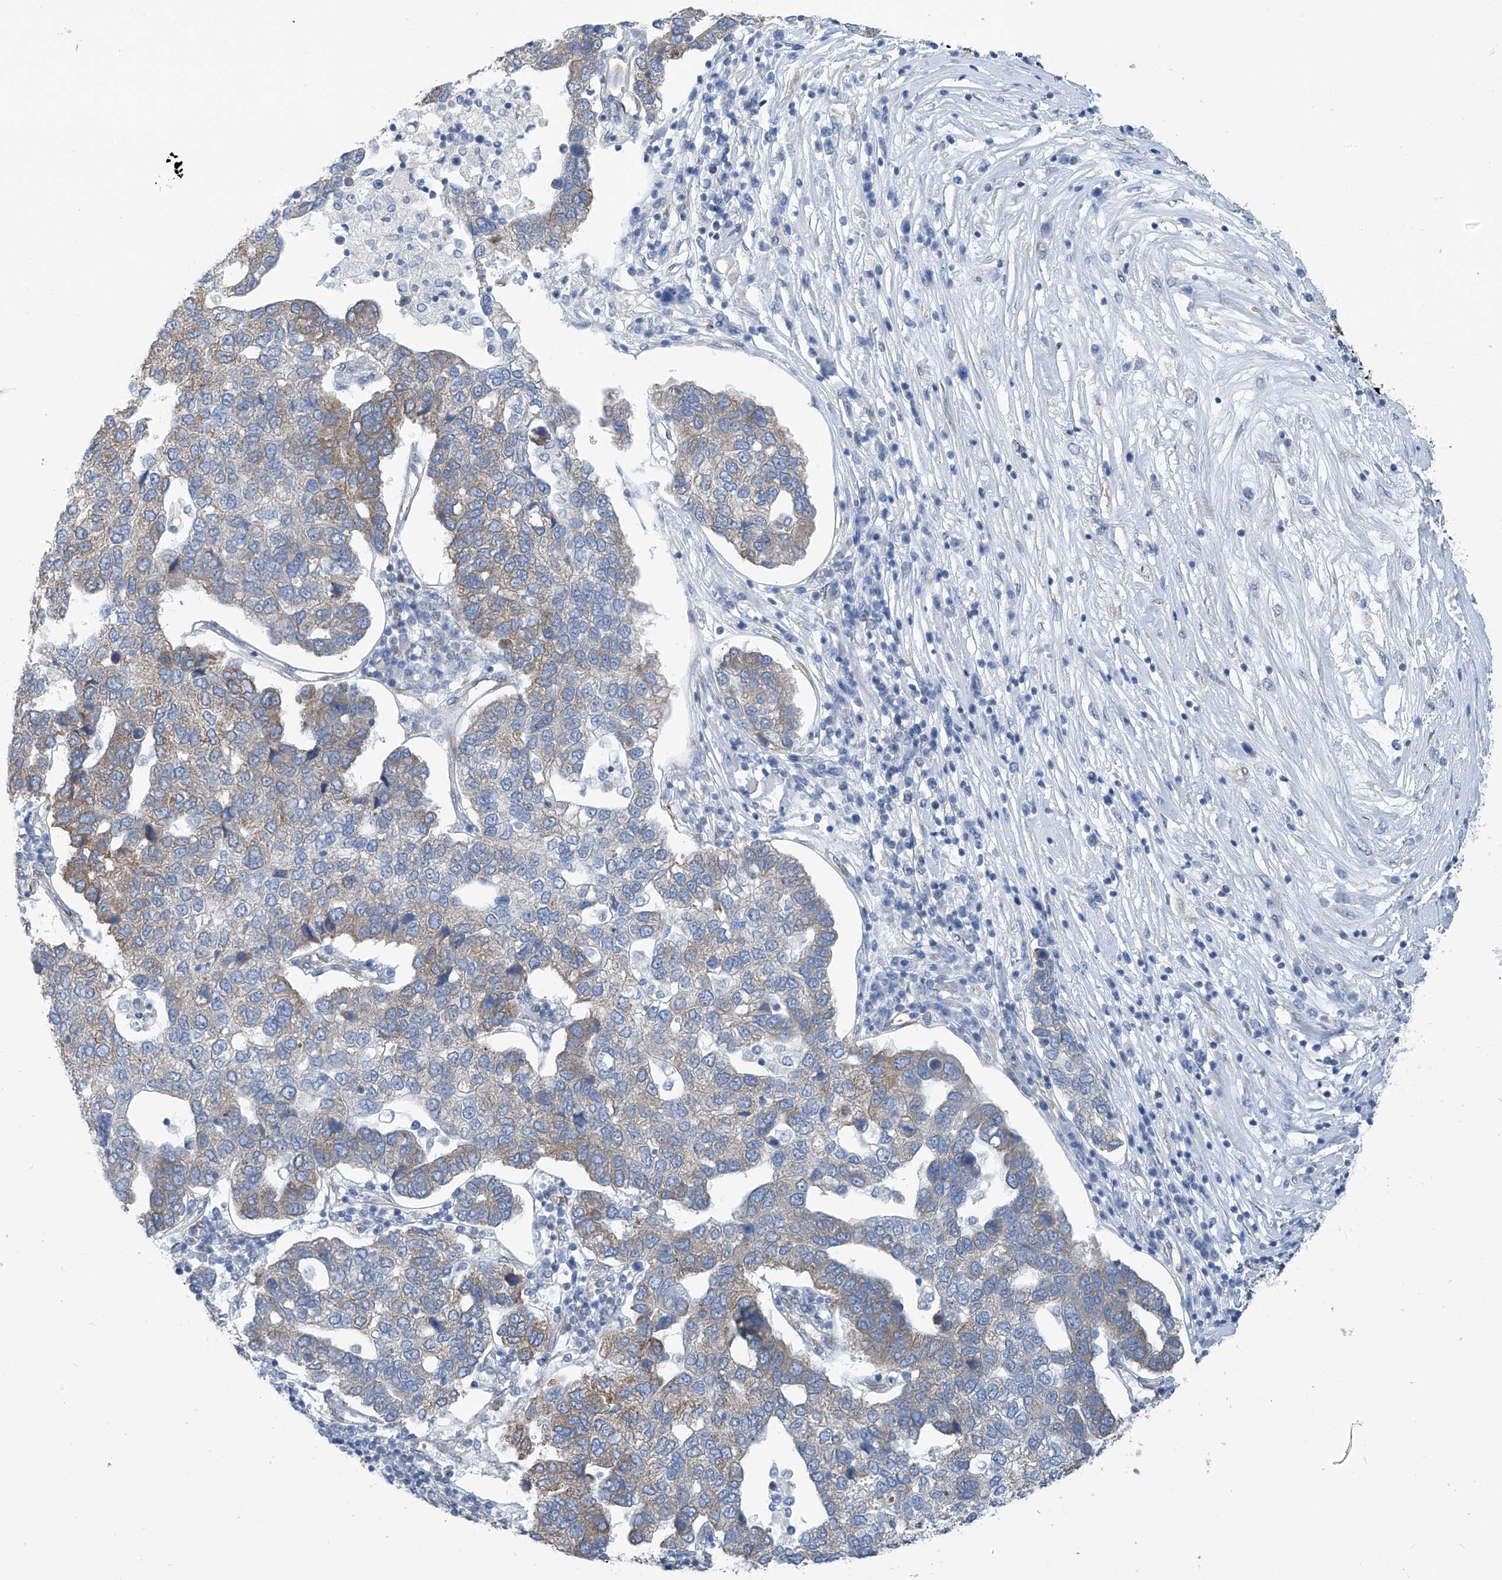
{"staining": {"intensity": "weak", "quantity": "25%-75%", "location": "cytoplasmic/membranous"}, "tissue": "pancreatic cancer", "cell_type": "Tumor cells", "image_type": "cancer", "snomed": [{"axis": "morphology", "description": "Adenocarcinoma, NOS"}, {"axis": "topography", "description": "Pancreas"}], "caption": "IHC image of human pancreatic cancer stained for a protein (brown), which reveals low levels of weak cytoplasmic/membranous expression in about 25%-75% of tumor cells.", "gene": "RCN2", "patient": {"sex": "female", "age": 61}}